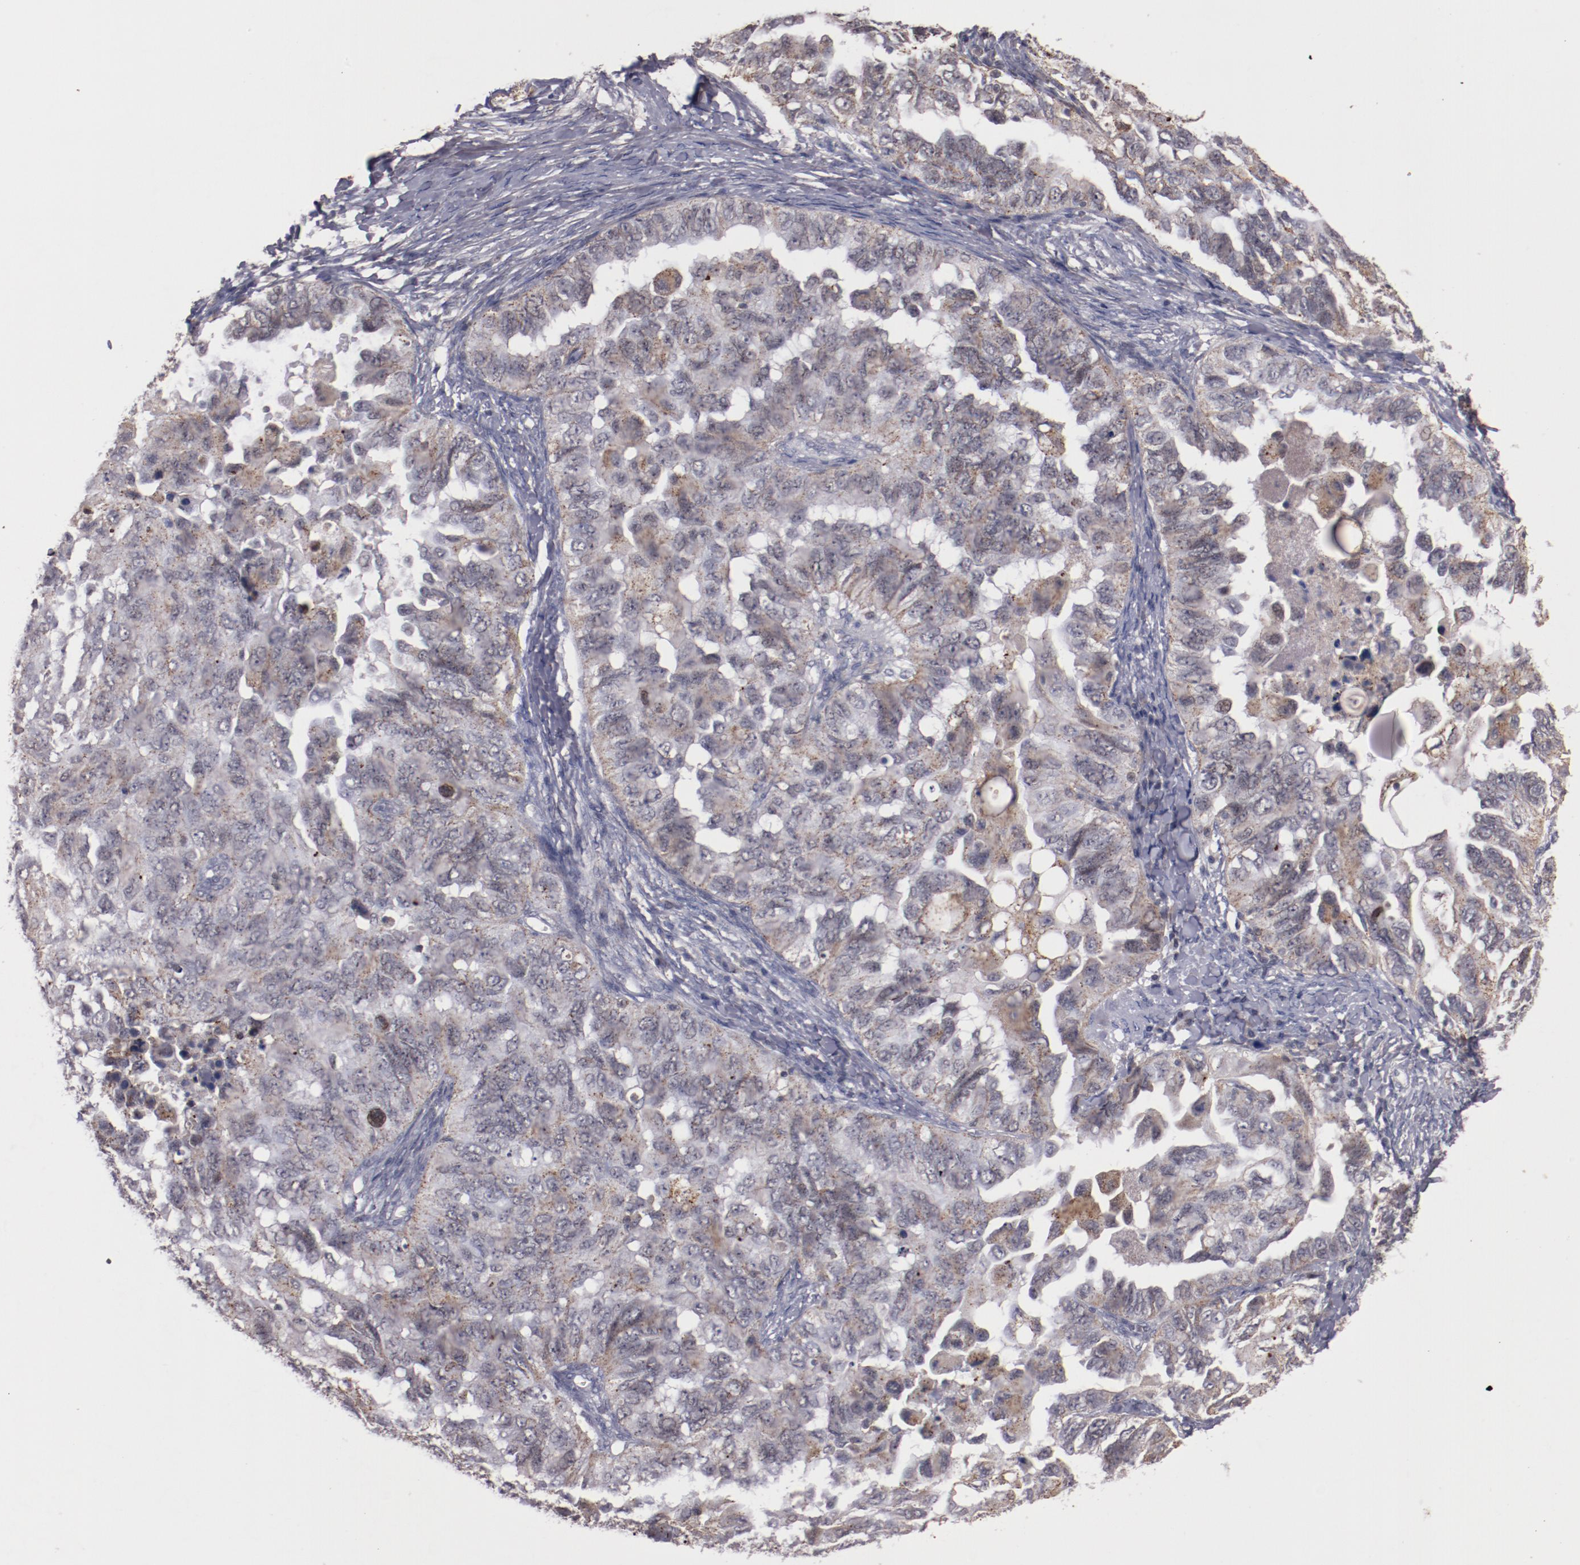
{"staining": {"intensity": "weak", "quantity": "25%-75%", "location": "cytoplasmic/membranous"}, "tissue": "ovarian cancer", "cell_type": "Tumor cells", "image_type": "cancer", "snomed": [{"axis": "morphology", "description": "Cystadenocarcinoma, serous, NOS"}, {"axis": "topography", "description": "Ovary"}], "caption": "Ovarian cancer (serous cystadenocarcinoma) was stained to show a protein in brown. There is low levels of weak cytoplasmic/membranous staining in about 25%-75% of tumor cells.", "gene": "SYP", "patient": {"sex": "female", "age": 82}}